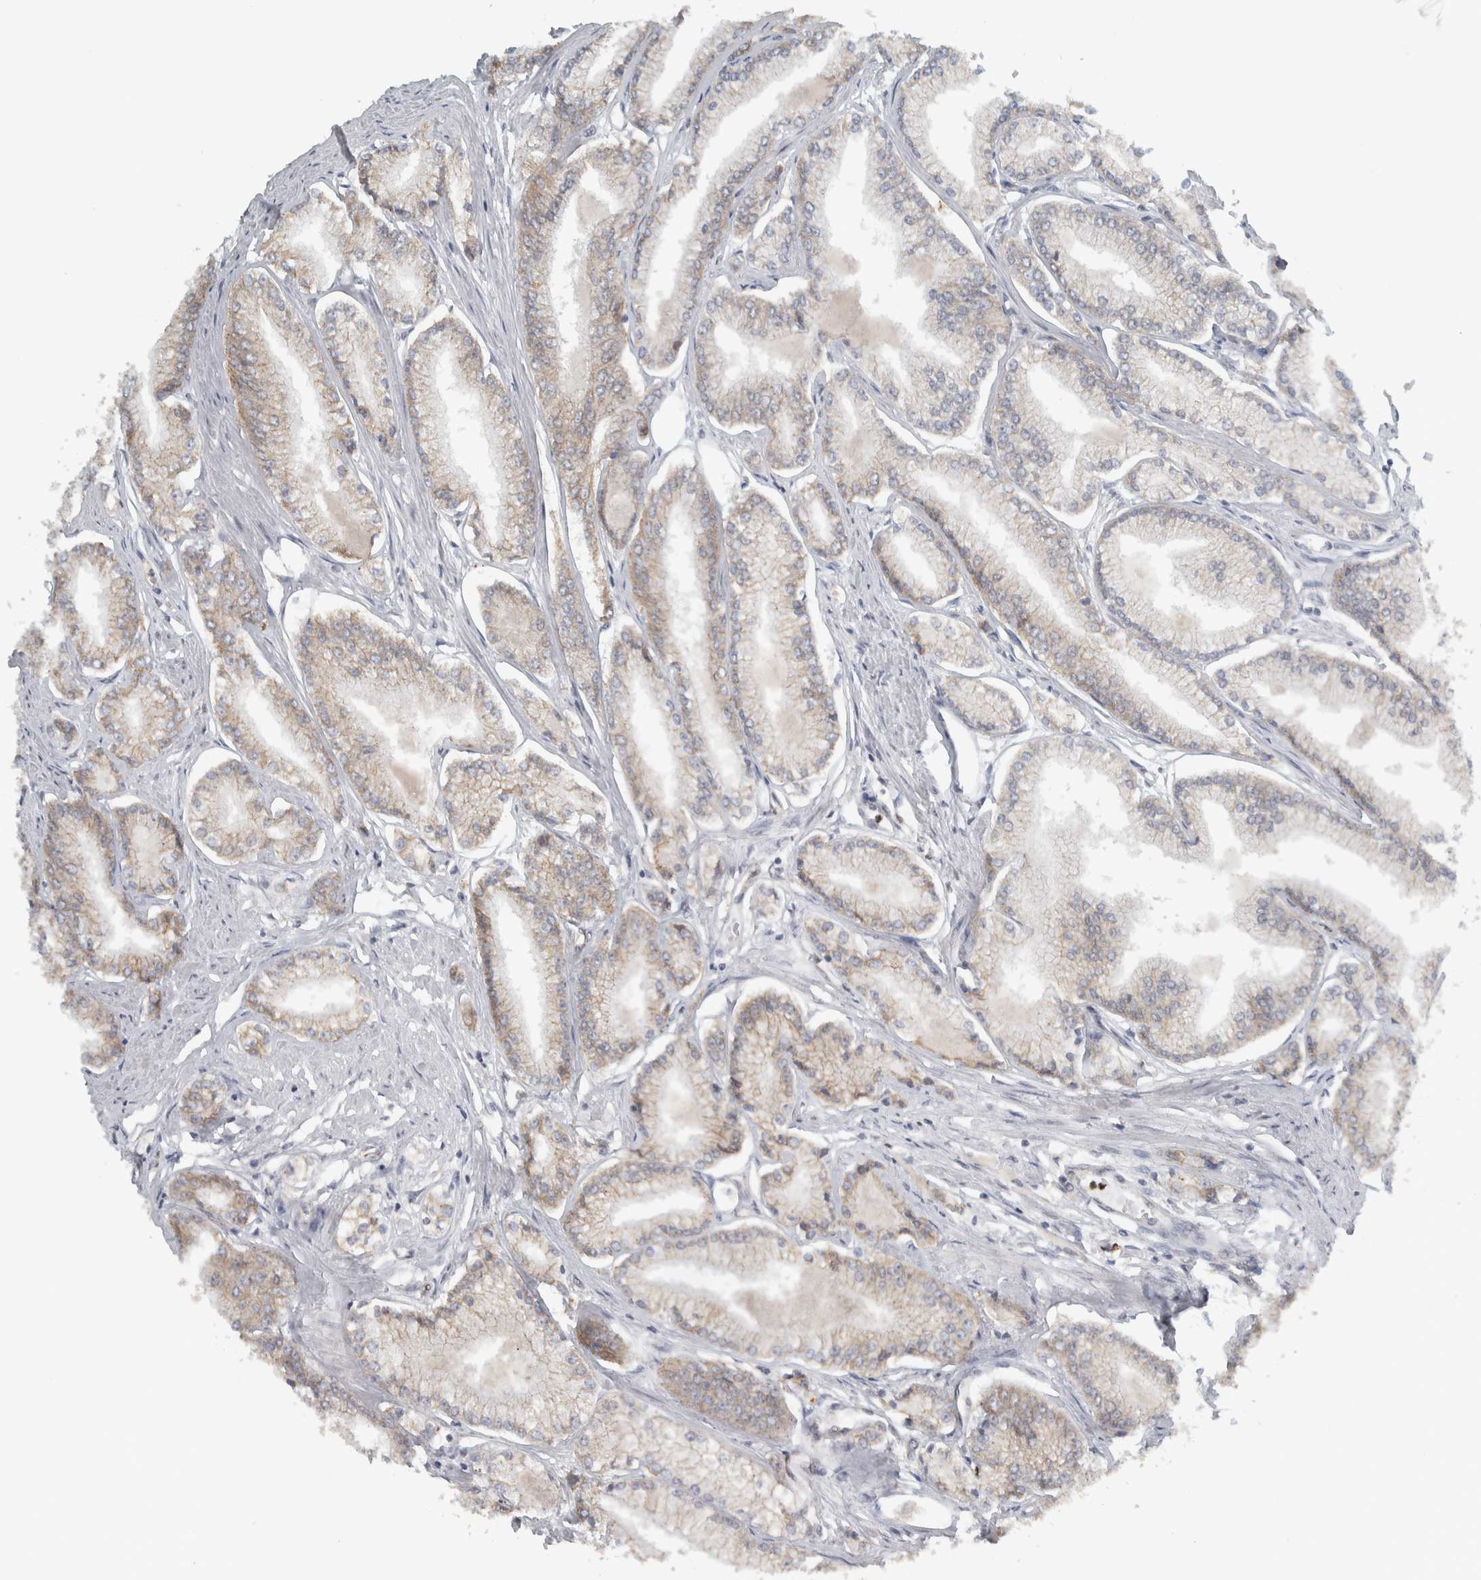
{"staining": {"intensity": "weak", "quantity": ">75%", "location": "cytoplasmic/membranous"}, "tissue": "prostate cancer", "cell_type": "Tumor cells", "image_type": "cancer", "snomed": [{"axis": "morphology", "description": "Adenocarcinoma, Low grade"}, {"axis": "topography", "description": "Prostate"}], "caption": "Human adenocarcinoma (low-grade) (prostate) stained with a protein marker exhibits weak staining in tumor cells.", "gene": "ADPRM", "patient": {"sex": "male", "age": 52}}